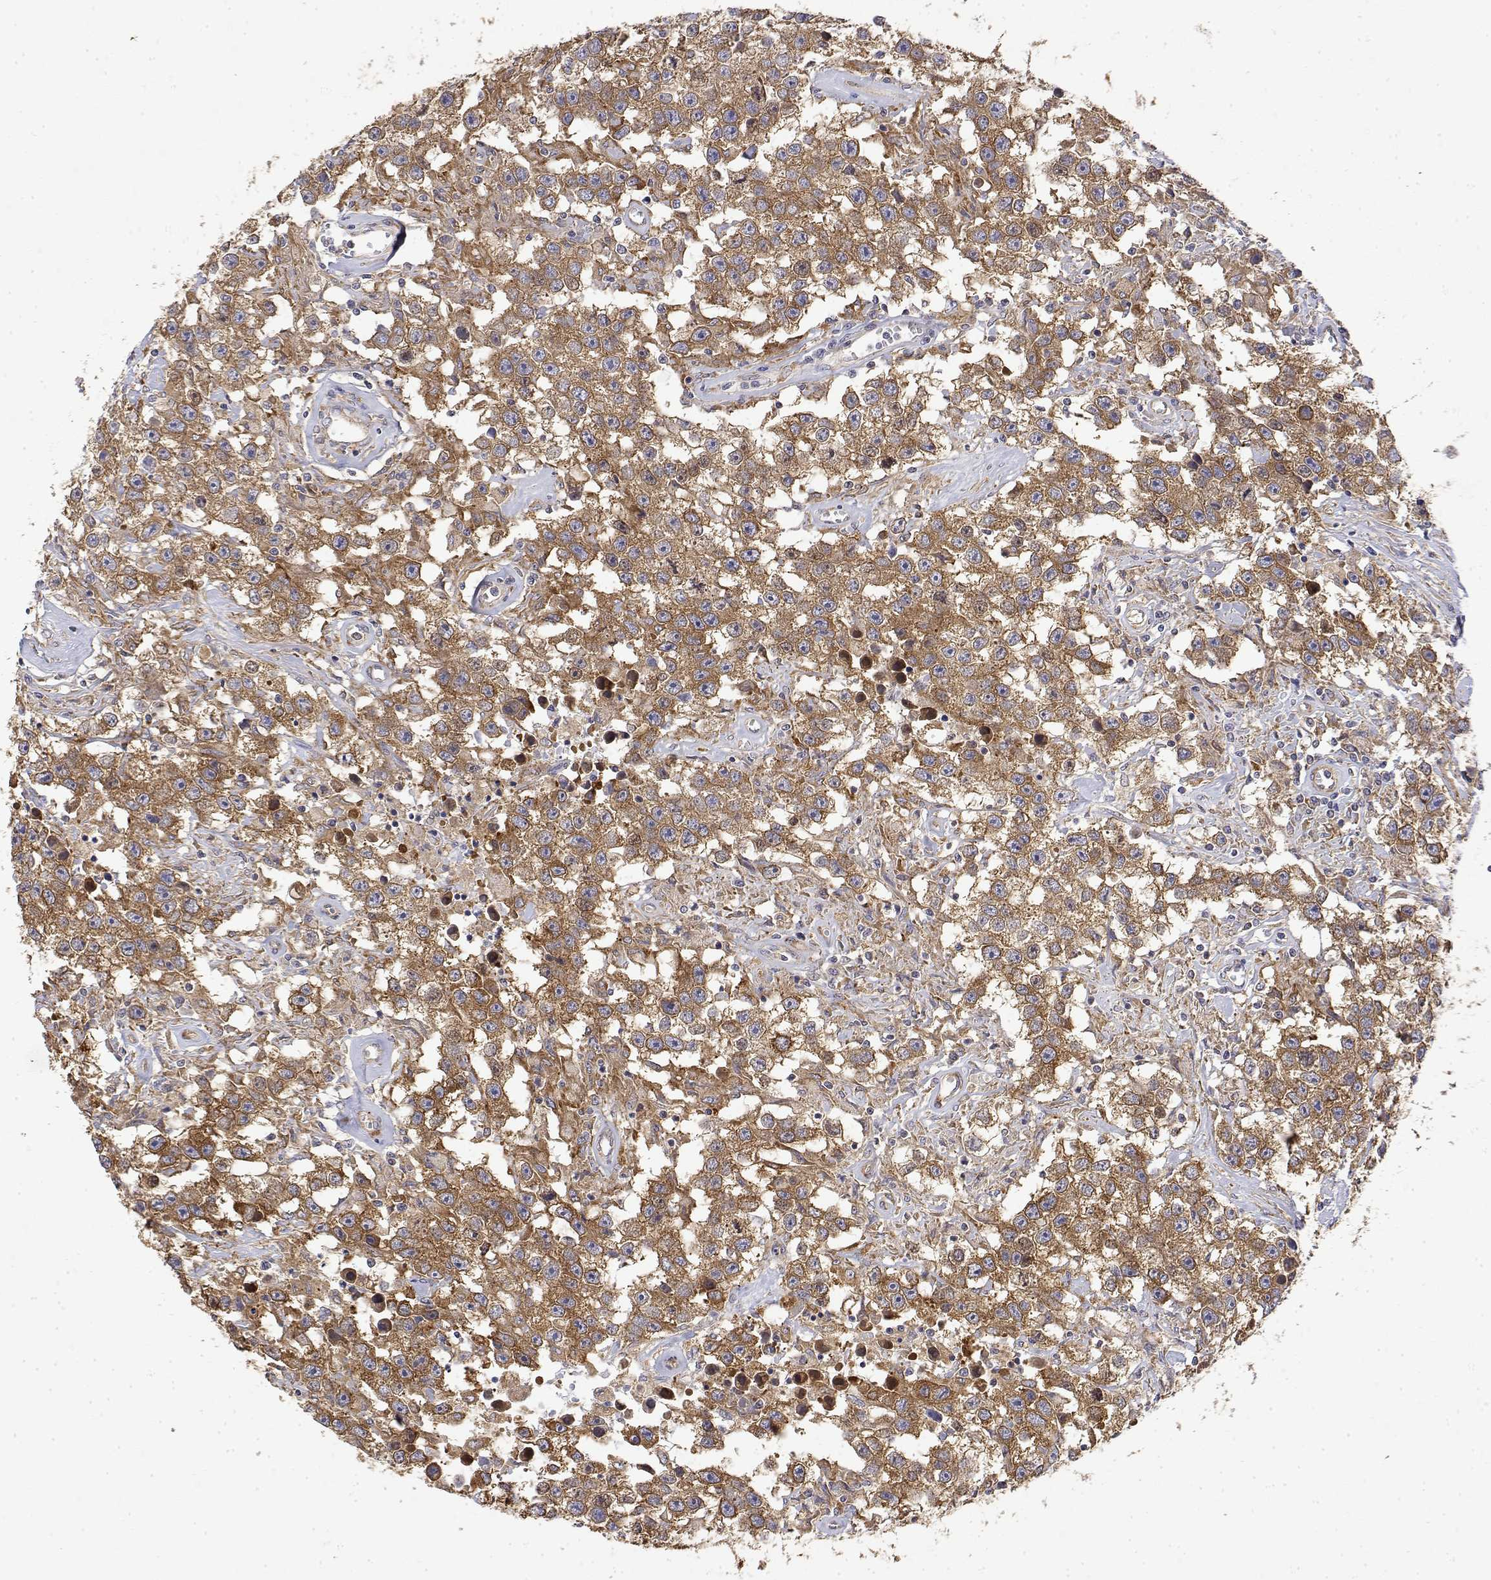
{"staining": {"intensity": "moderate", "quantity": ">75%", "location": "cytoplasmic/membranous"}, "tissue": "testis cancer", "cell_type": "Tumor cells", "image_type": "cancer", "snomed": [{"axis": "morphology", "description": "Seminoma, NOS"}, {"axis": "topography", "description": "Testis"}], "caption": "Protein expression analysis of testis cancer demonstrates moderate cytoplasmic/membranous expression in about >75% of tumor cells. The staining was performed using DAB, with brown indicating positive protein expression. Nuclei are stained blue with hematoxylin.", "gene": "PACSIN2", "patient": {"sex": "male", "age": 43}}